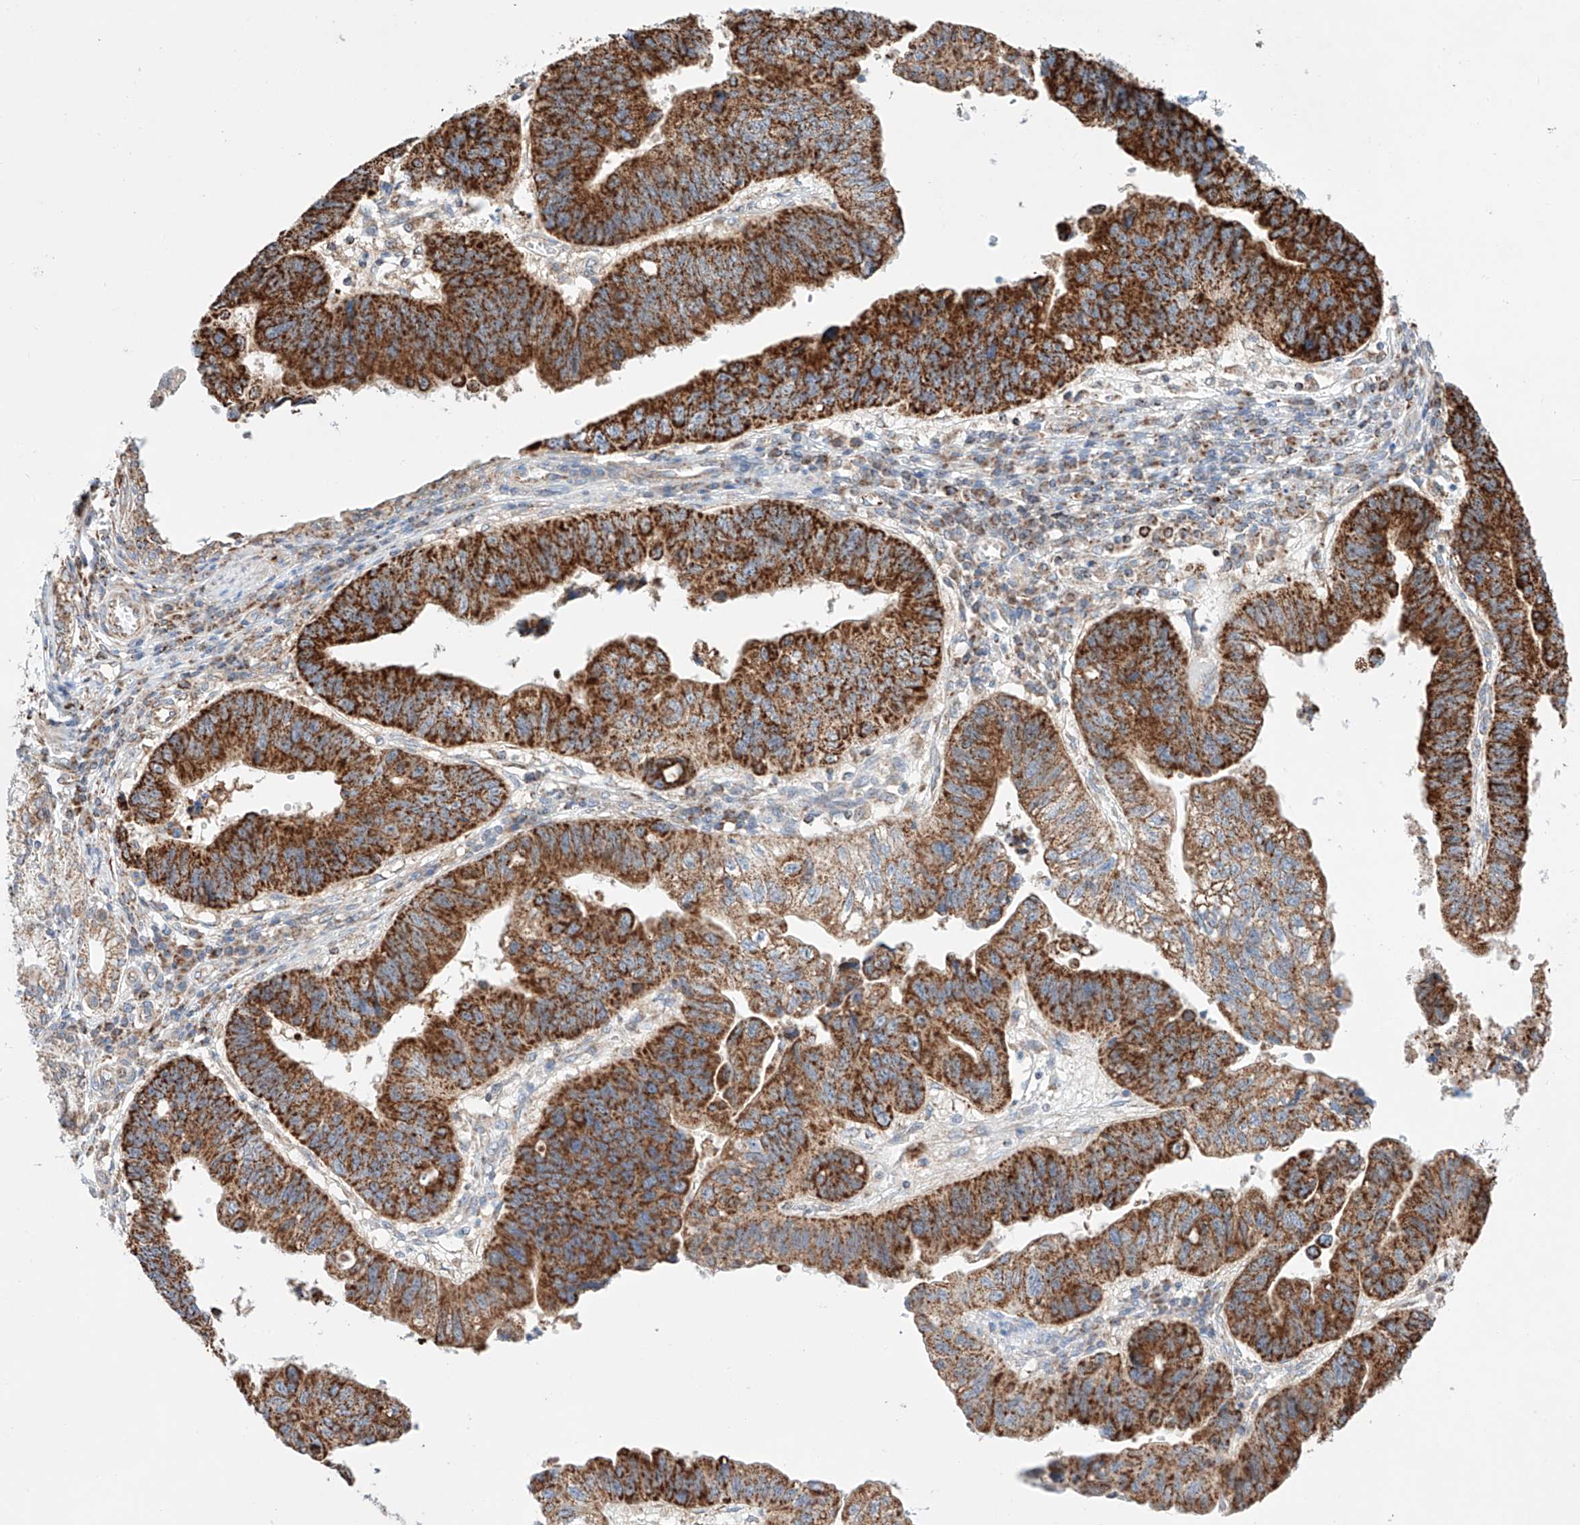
{"staining": {"intensity": "strong", "quantity": ">75%", "location": "cytoplasmic/membranous"}, "tissue": "stomach cancer", "cell_type": "Tumor cells", "image_type": "cancer", "snomed": [{"axis": "morphology", "description": "Adenocarcinoma, NOS"}, {"axis": "topography", "description": "Stomach"}], "caption": "Immunohistochemistry (DAB (3,3'-diaminobenzidine)) staining of adenocarcinoma (stomach) exhibits strong cytoplasmic/membranous protein staining in about >75% of tumor cells.", "gene": "KTI12", "patient": {"sex": "male", "age": 59}}